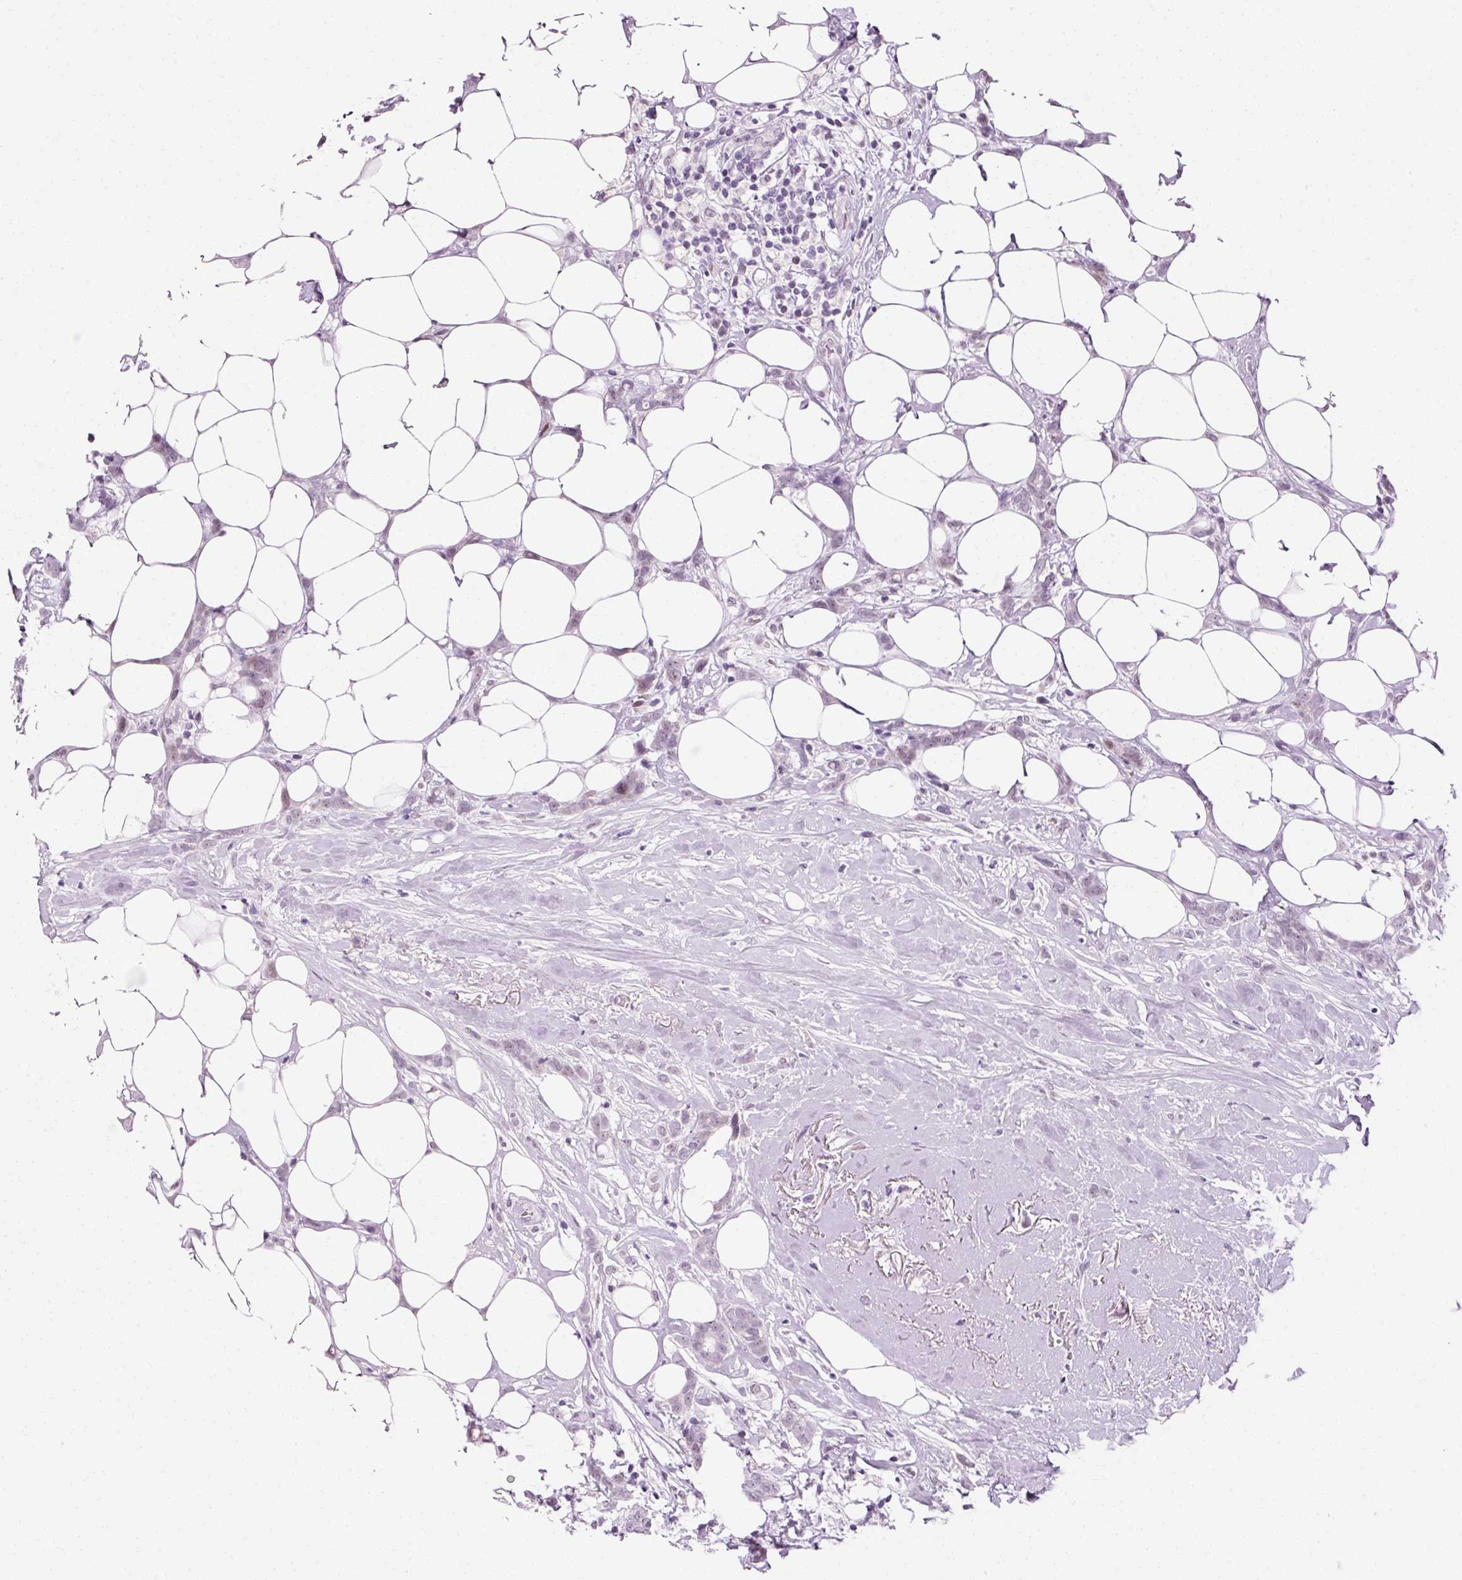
{"staining": {"intensity": "negative", "quantity": "none", "location": "none"}, "tissue": "breast cancer", "cell_type": "Tumor cells", "image_type": "cancer", "snomed": [{"axis": "morphology", "description": "Duct carcinoma"}, {"axis": "topography", "description": "Breast"}], "caption": "This is a photomicrograph of immunohistochemistry staining of breast intraductal carcinoma, which shows no expression in tumor cells.", "gene": "ANKRD20A1", "patient": {"sex": "female", "age": 80}}